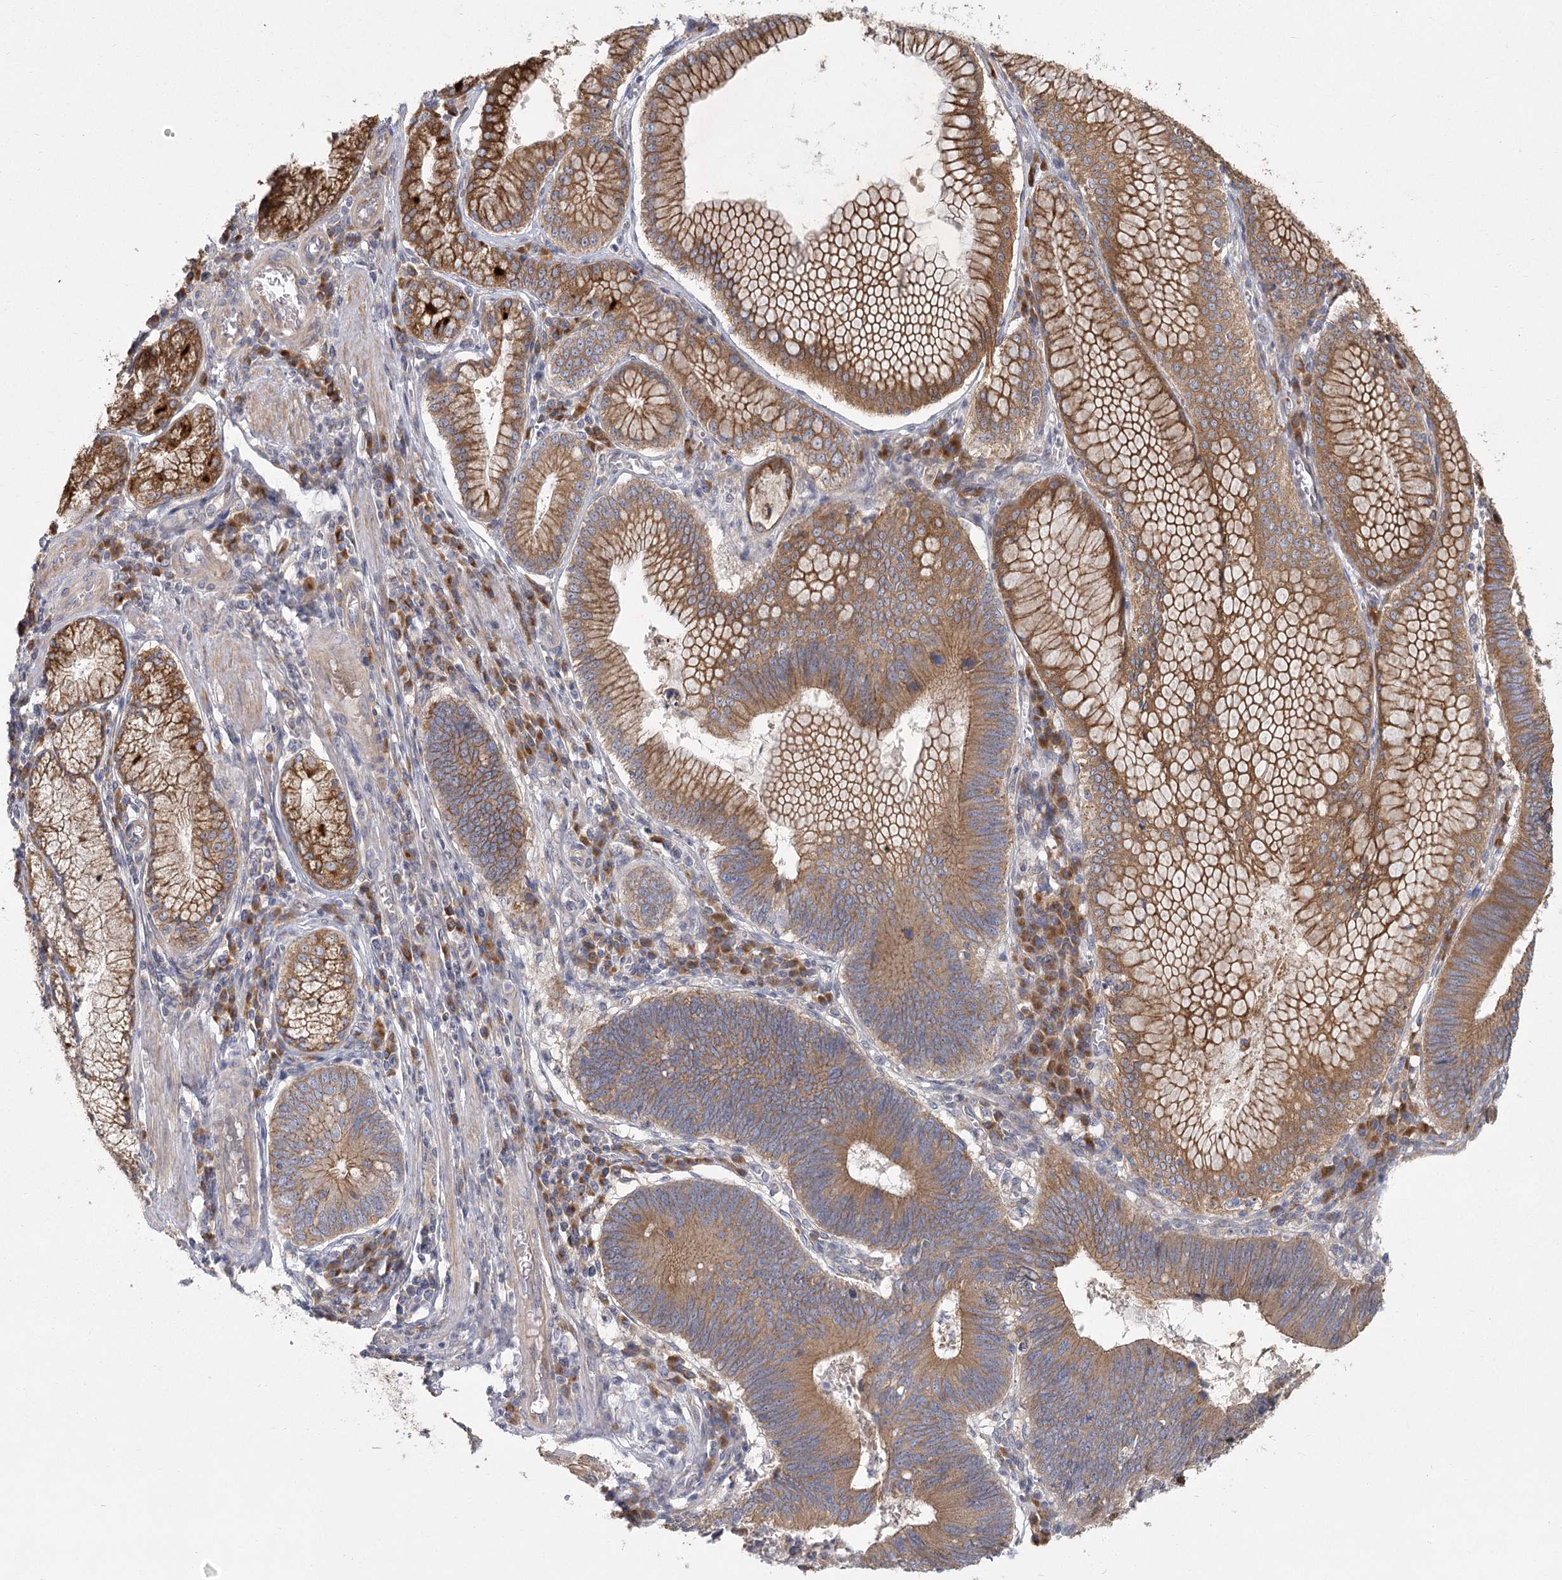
{"staining": {"intensity": "moderate", "quantity": ">75%", "location": "cytoplasmic/membranous"}, "tissue": "stomach cancer", "cell_type": "Tumor cells", "image_type": "cancer", "snomed": [{"axis": "morphology", "description": "Adenocarcinoma, NOS"}, {"axis": "topography", "description": "Stomach"}], "caption": "Adenocarcinoma (stomach) stained for a protein displays moderate cytoplasmic/membranous positivity in tumor cells. (DAB (3,3'-diaminobenzidine) = brown stain, brightfield microscopy at high magnification).", "gene": "CNTLN", "patient": {"sex": "male", "age": 59}}